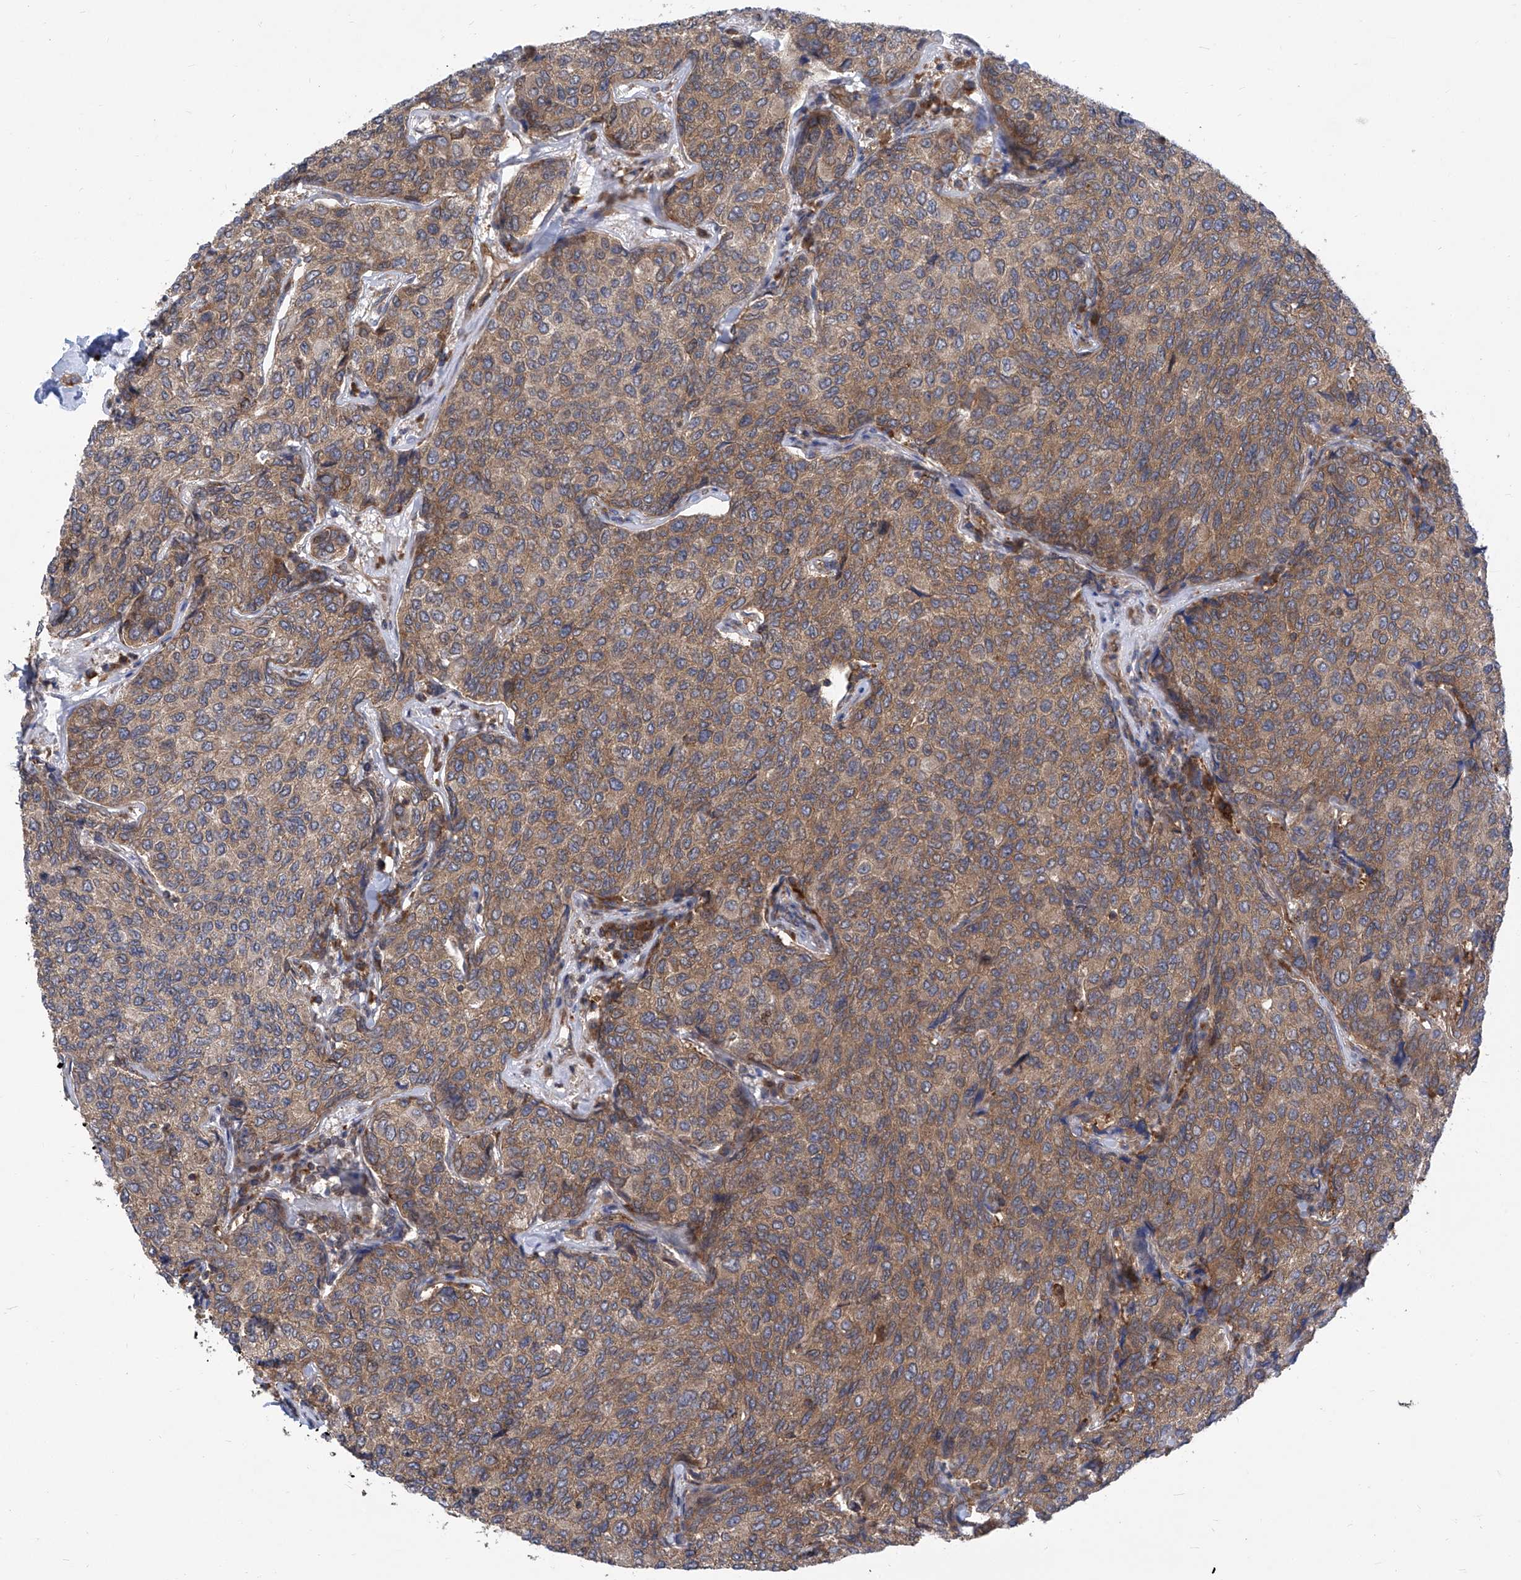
{"staining": {"intensity": "moderate", "quantity": ">75%", "location": "cytoplasmic/membranous"}, "tissue": "breast cancer", "cell_type": "Tumor cells", "image_type": "cancer", "snomed": [{"axis": "morphology", "description": "Duct carcinoma"}, {"axis": "topography", "description": "Breast"}], "caption": "Intraductal carcinoma (breast) was stained to show a protein in brown. There is medium levels of moderate cytoplasmic/membranous positivity in about >75% of tumor cells.", "gene": "EIF3M", "patient": {"sex": "female", "age": 55}}